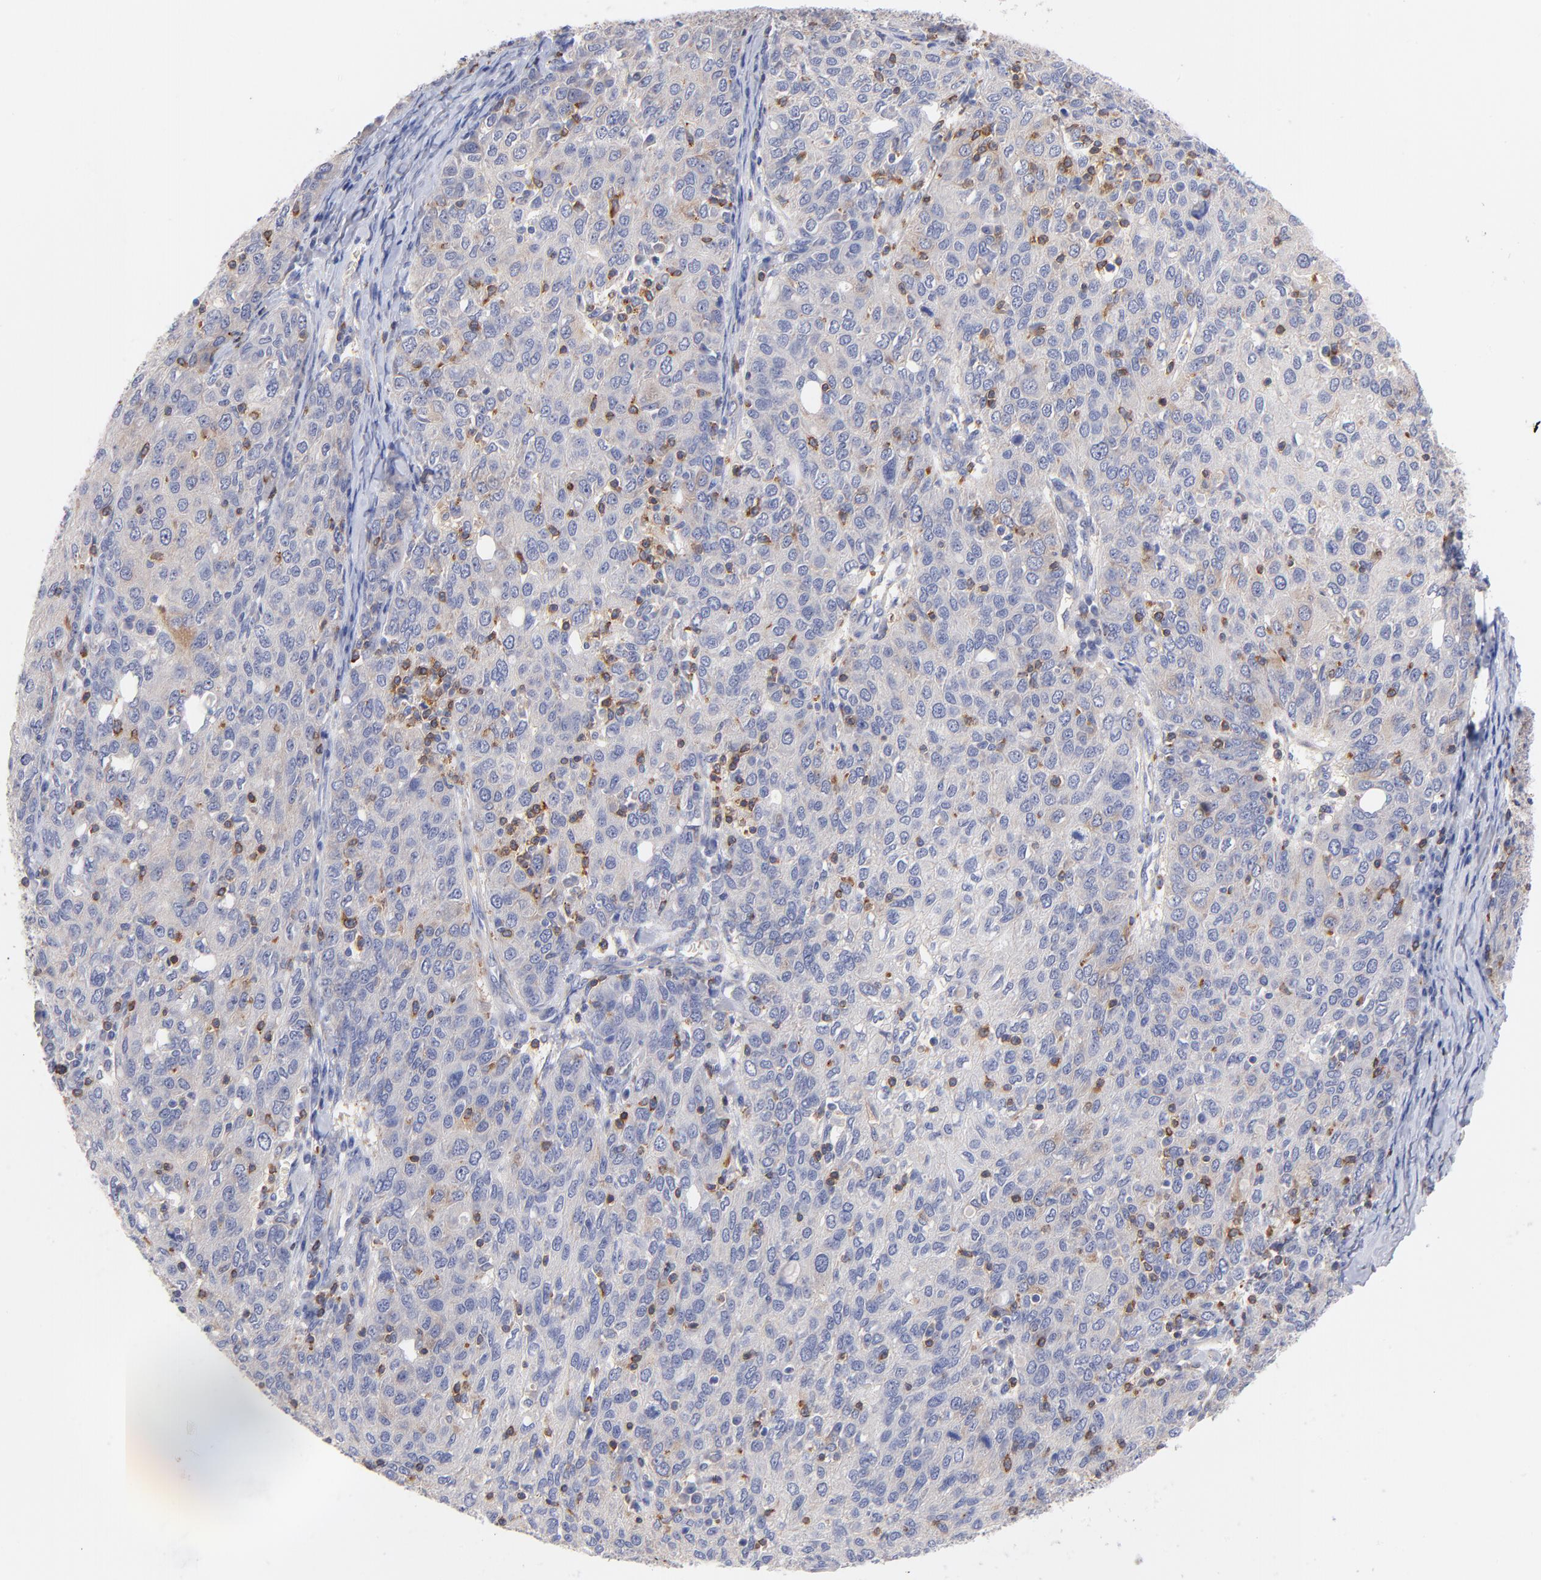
{"staining": {"intensity": "weak", "quantity": "<25%", "location": "cytoplasmic/membranous"}, "tissue": "ovarian cancer", "cell_type": "Tumor cells", "image_type": "cancer", "snomed": [{"axis": "morphology", "description": "Carcinoma, endometroid"}, {"axis": "topography", "description": "Ovary"}], "caption": "Immunohistochemical staining of human endometroid carcinoma (ovarian) exhibits no significant staining in tumor cells.", "gene": "KREMEN2", "patient": {"sex": "female", "age": 50}}